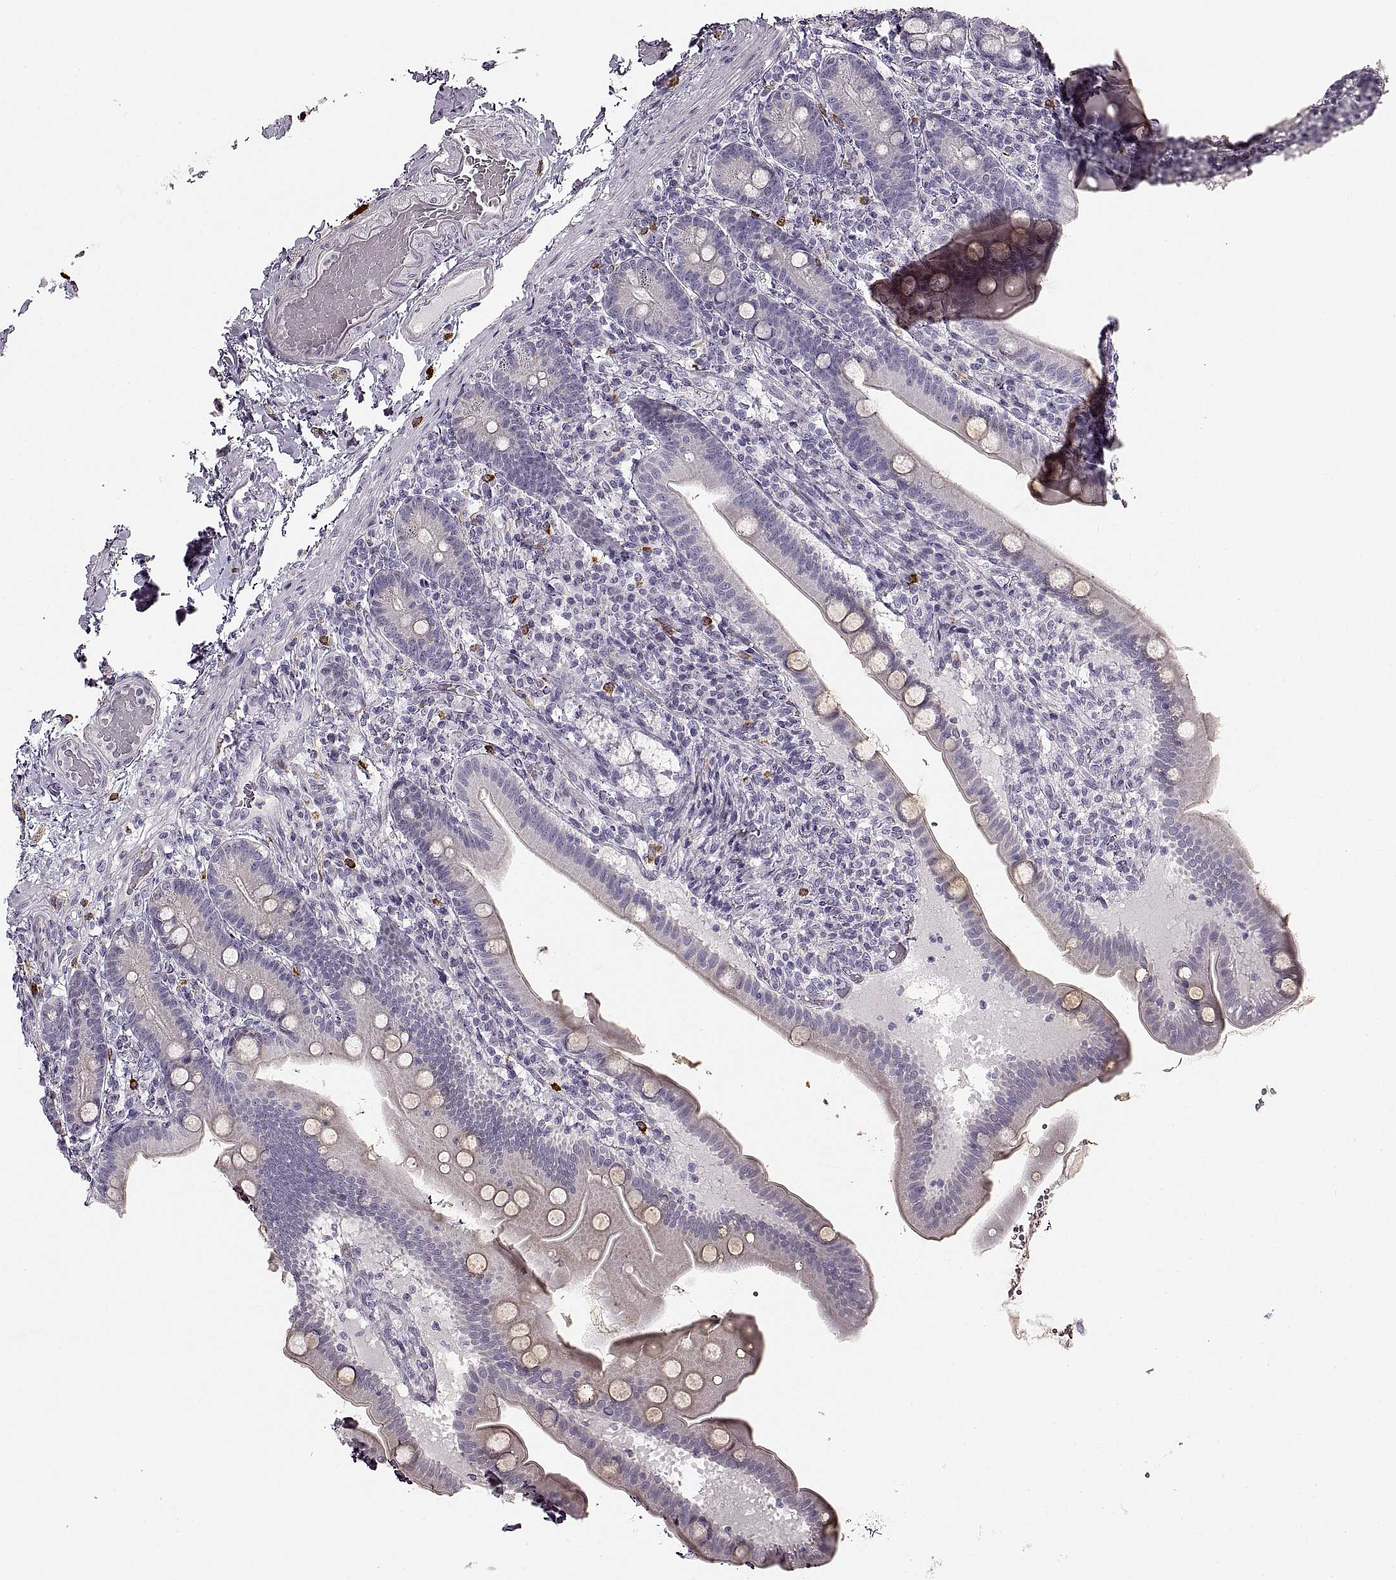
{"staining": {"intensity": "negative", "quantity": "none", "location": "none"}, "tissue": "small intestine", "cell_type": "Glandular cells", "image_type": "normal", "snomed": [{"axis": "morphology", "description": "Normal tissue, NOS"}, {"axis": "topography", "description": "Small intestine"}], "caption": "This micrograph is of normal small intestine stained with immunohistochemistry (IHC) to label a protein in brown with the nuclei are counter-stained blue. There is no staining in glandular cells. (Brightfield microscopy of DAB immunohistochemistry at high magnification).", "gene": "CNTN1", "patient": {"sex": "male", "age": 66}}